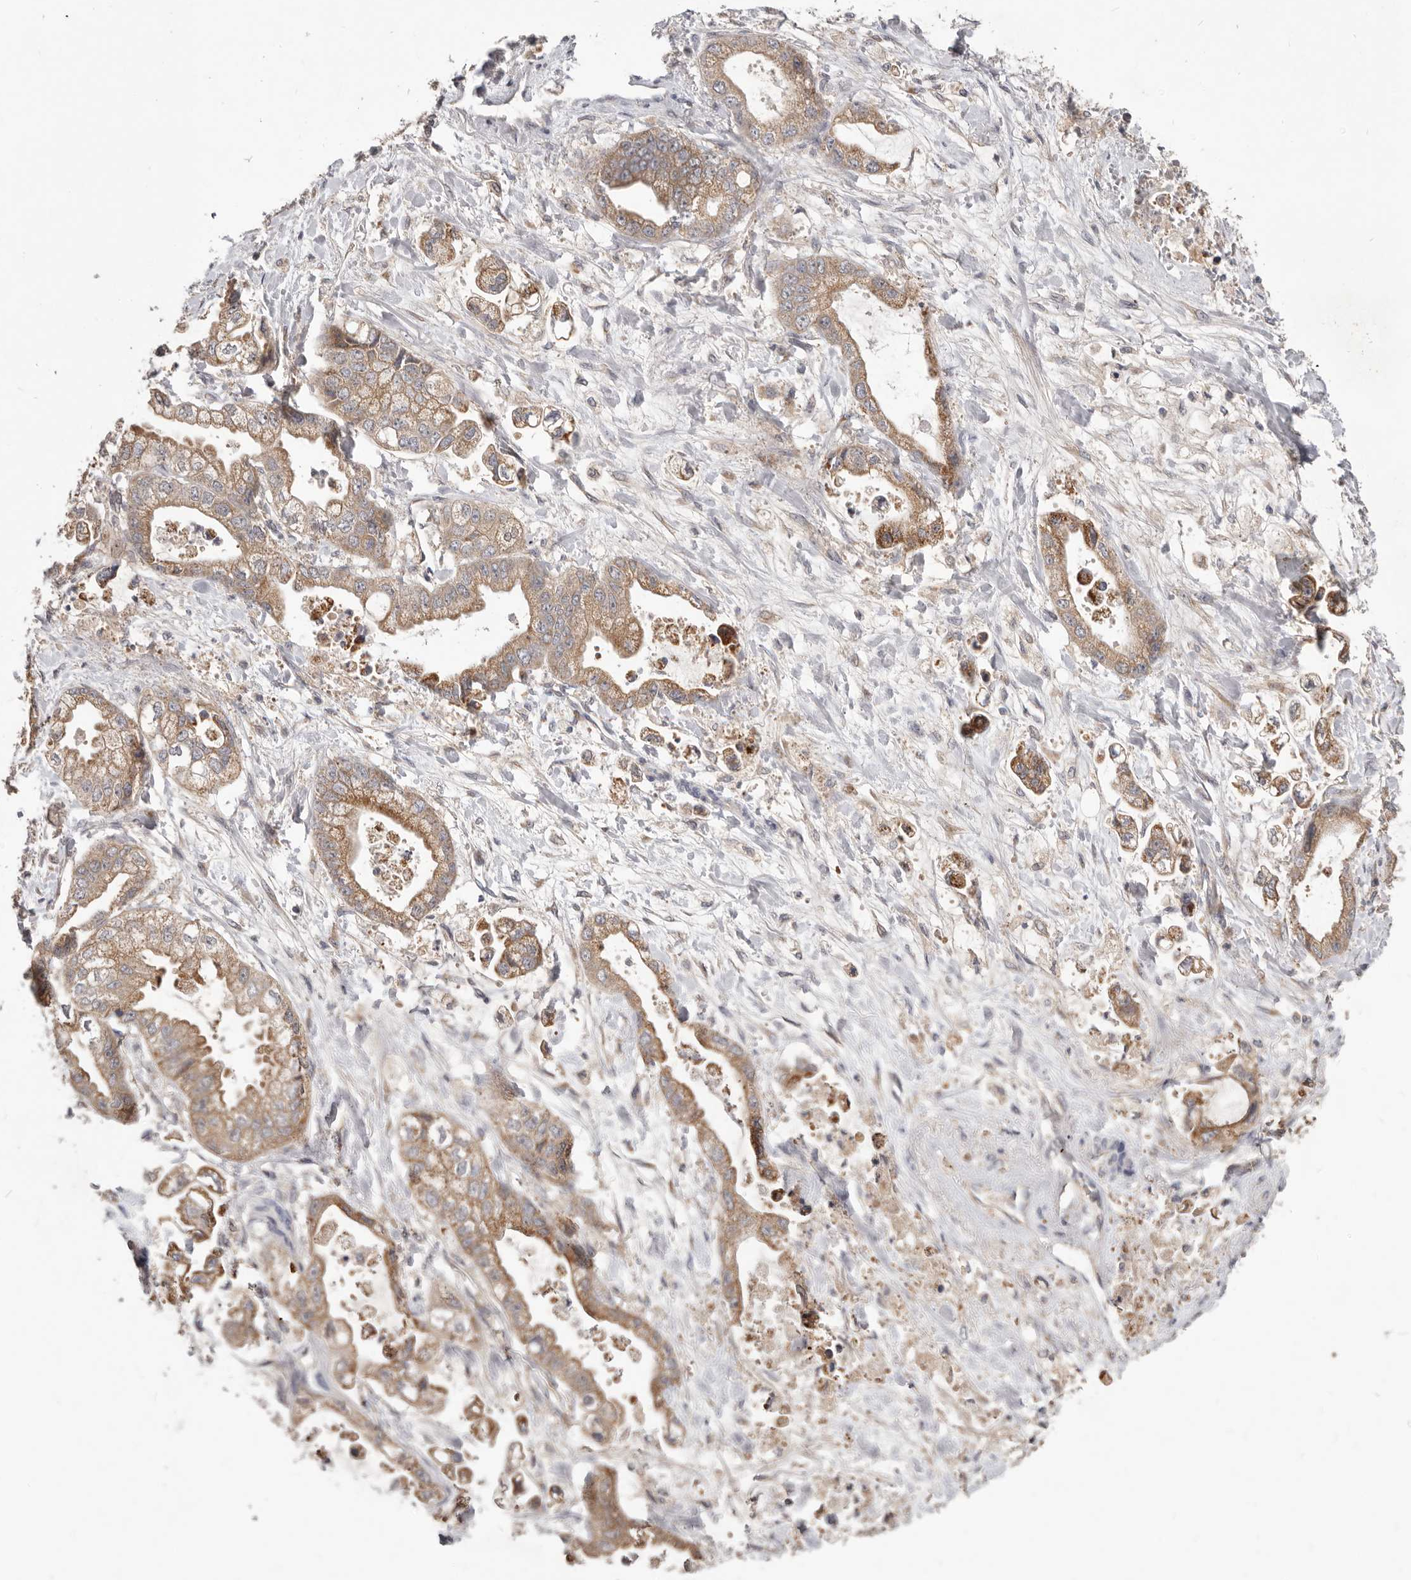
{"staining": {"intensity": "moderate", "quantity": ">75%", "location": "cytoplasmic/membranous"}, "tissue": "stomach cancer", "cell_type": "Tumor cells", "image_type": "cancer", "snomed": [{"axis": "morphology", "description": "Adenocarcinoma, NOS"}, {"axis": "topography", "description": "Stomach"}], "caption": "Tumor cells show moderate cytoplasmic/membranous positivity in approximately >75% of cells in adenocarcinoma (stomach).", "gene": "LRP6", "patient": {"sex": "male", "age": 62}}